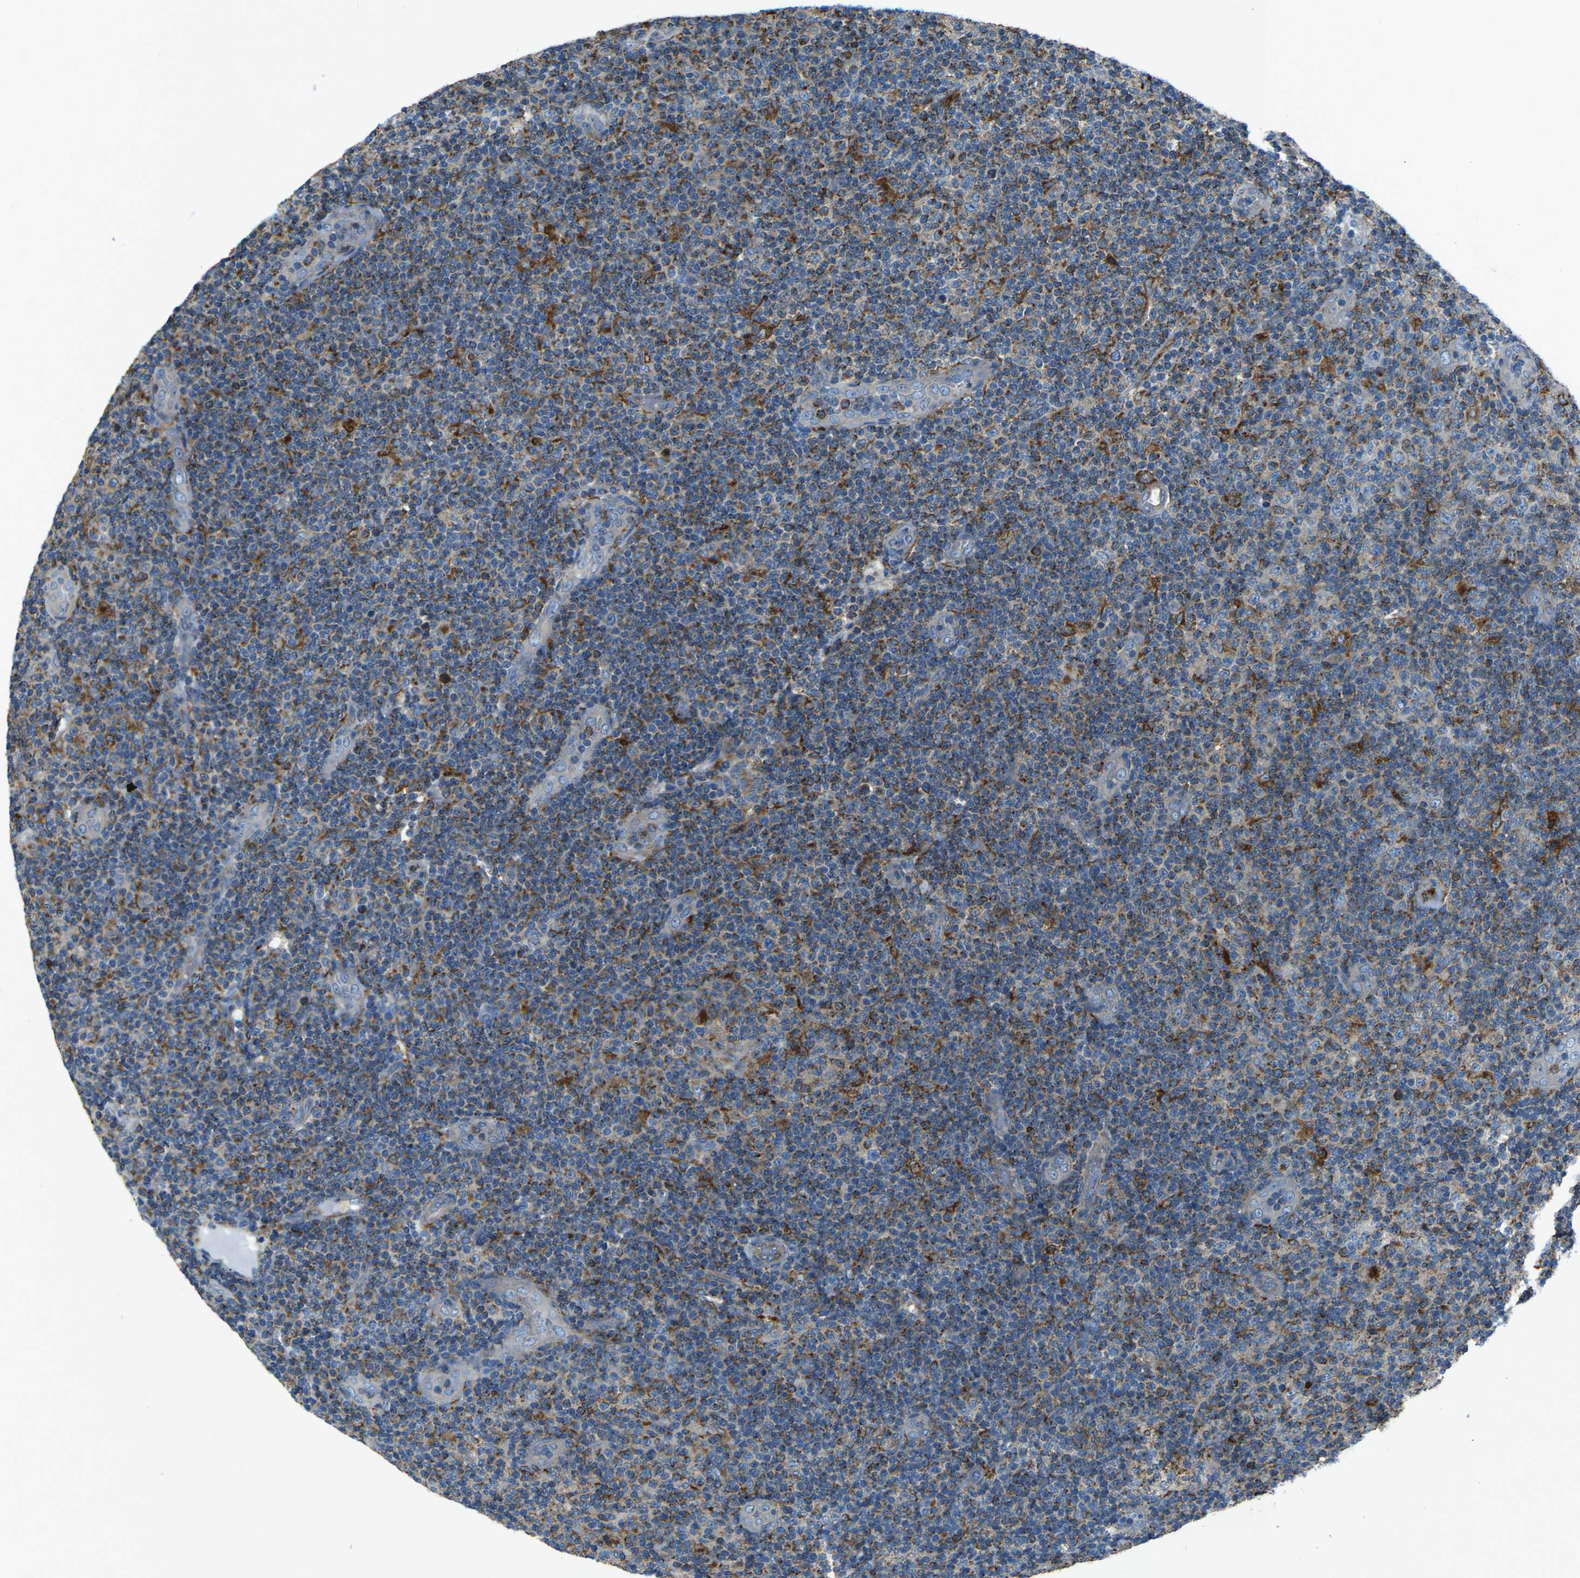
{"staining": {"intensity": "moderate", "quantity": "<25%", "location": "cytoplasmic/membranous"}, "tissue": "lymphoma", "cell_type": "Tumor cells", "image_type": "cancer", "snomed": [{"axis": "morphology", "description": "Malignant lymphoma, non-Hodgkin's type, Low grade"}, {"axis": "topography", "description": "Lymph node"}], "caption": "IHC image of neoplastic tissue: human malignant lymphoma, non-Hodgkin's type (low-grade) stained using immunohistochemistry (IHC) demonstrates low levels of moderate protein expression localized specifically in the cytoplasmic/membranous of tumor cells, appearing as a cytoplasmic/membranous brown color.", "gene": "CDK17", "patient": {"sex": "male", "age": 83}}